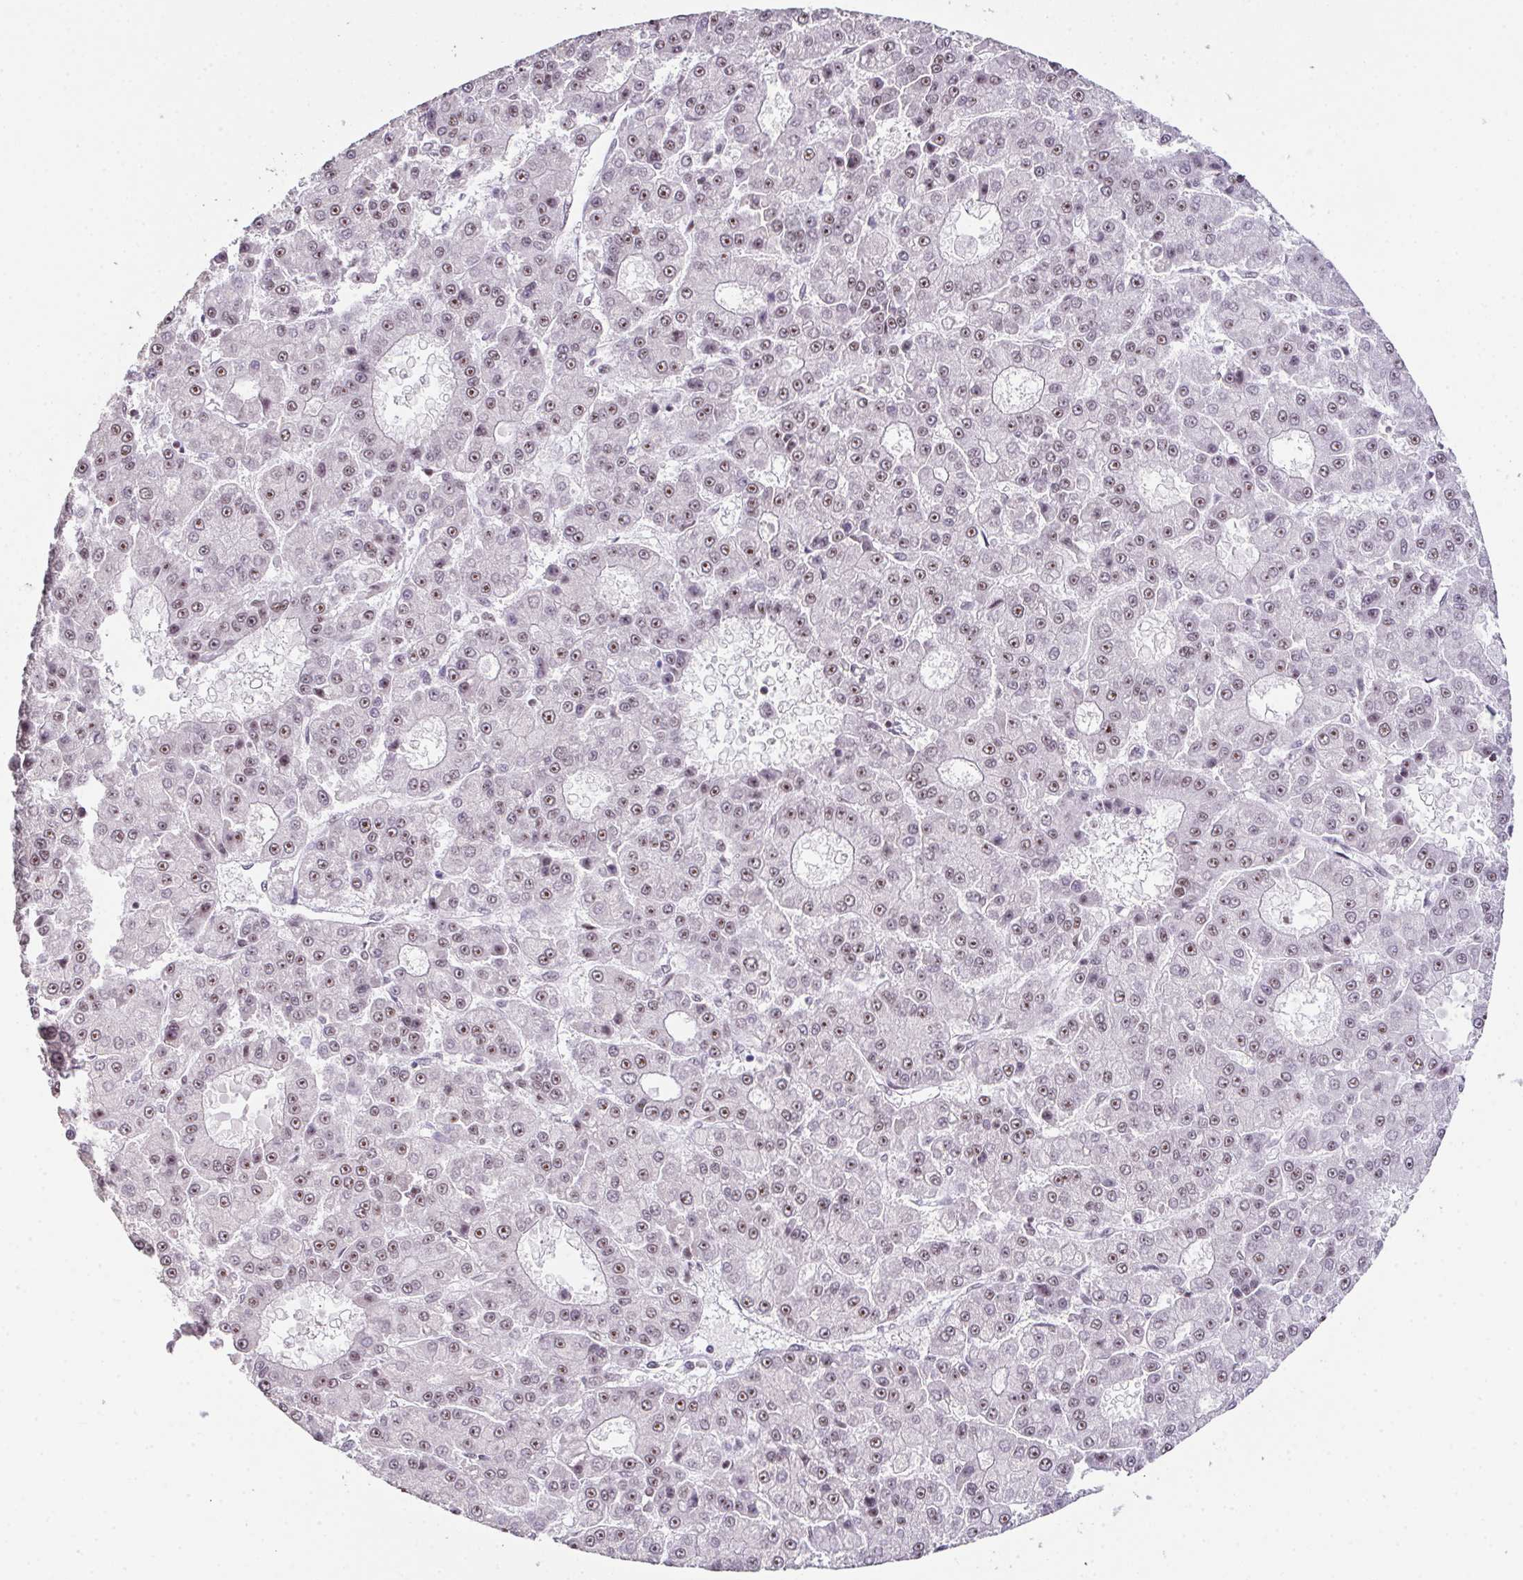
{"staining": {"intensity": "moderate", "quantity": ">75%", "location": "nuclear"}, "tissue": "liver cancer", "cell_type": "Tumor cells", "image_type": "cancer", "snomed": [{"axis": "morphology", "description": "Carcinoma, Hepatocellular, NOS"}, {"axis": "topography", "description": "Liver"}], "caption": "Human liver cancer (hepatocellular carcinoma) stained with a protein marker displays moderate staining in tumor cells.", "gene": "ZNF800", "patient": {"sex": "male", "age": 70}}